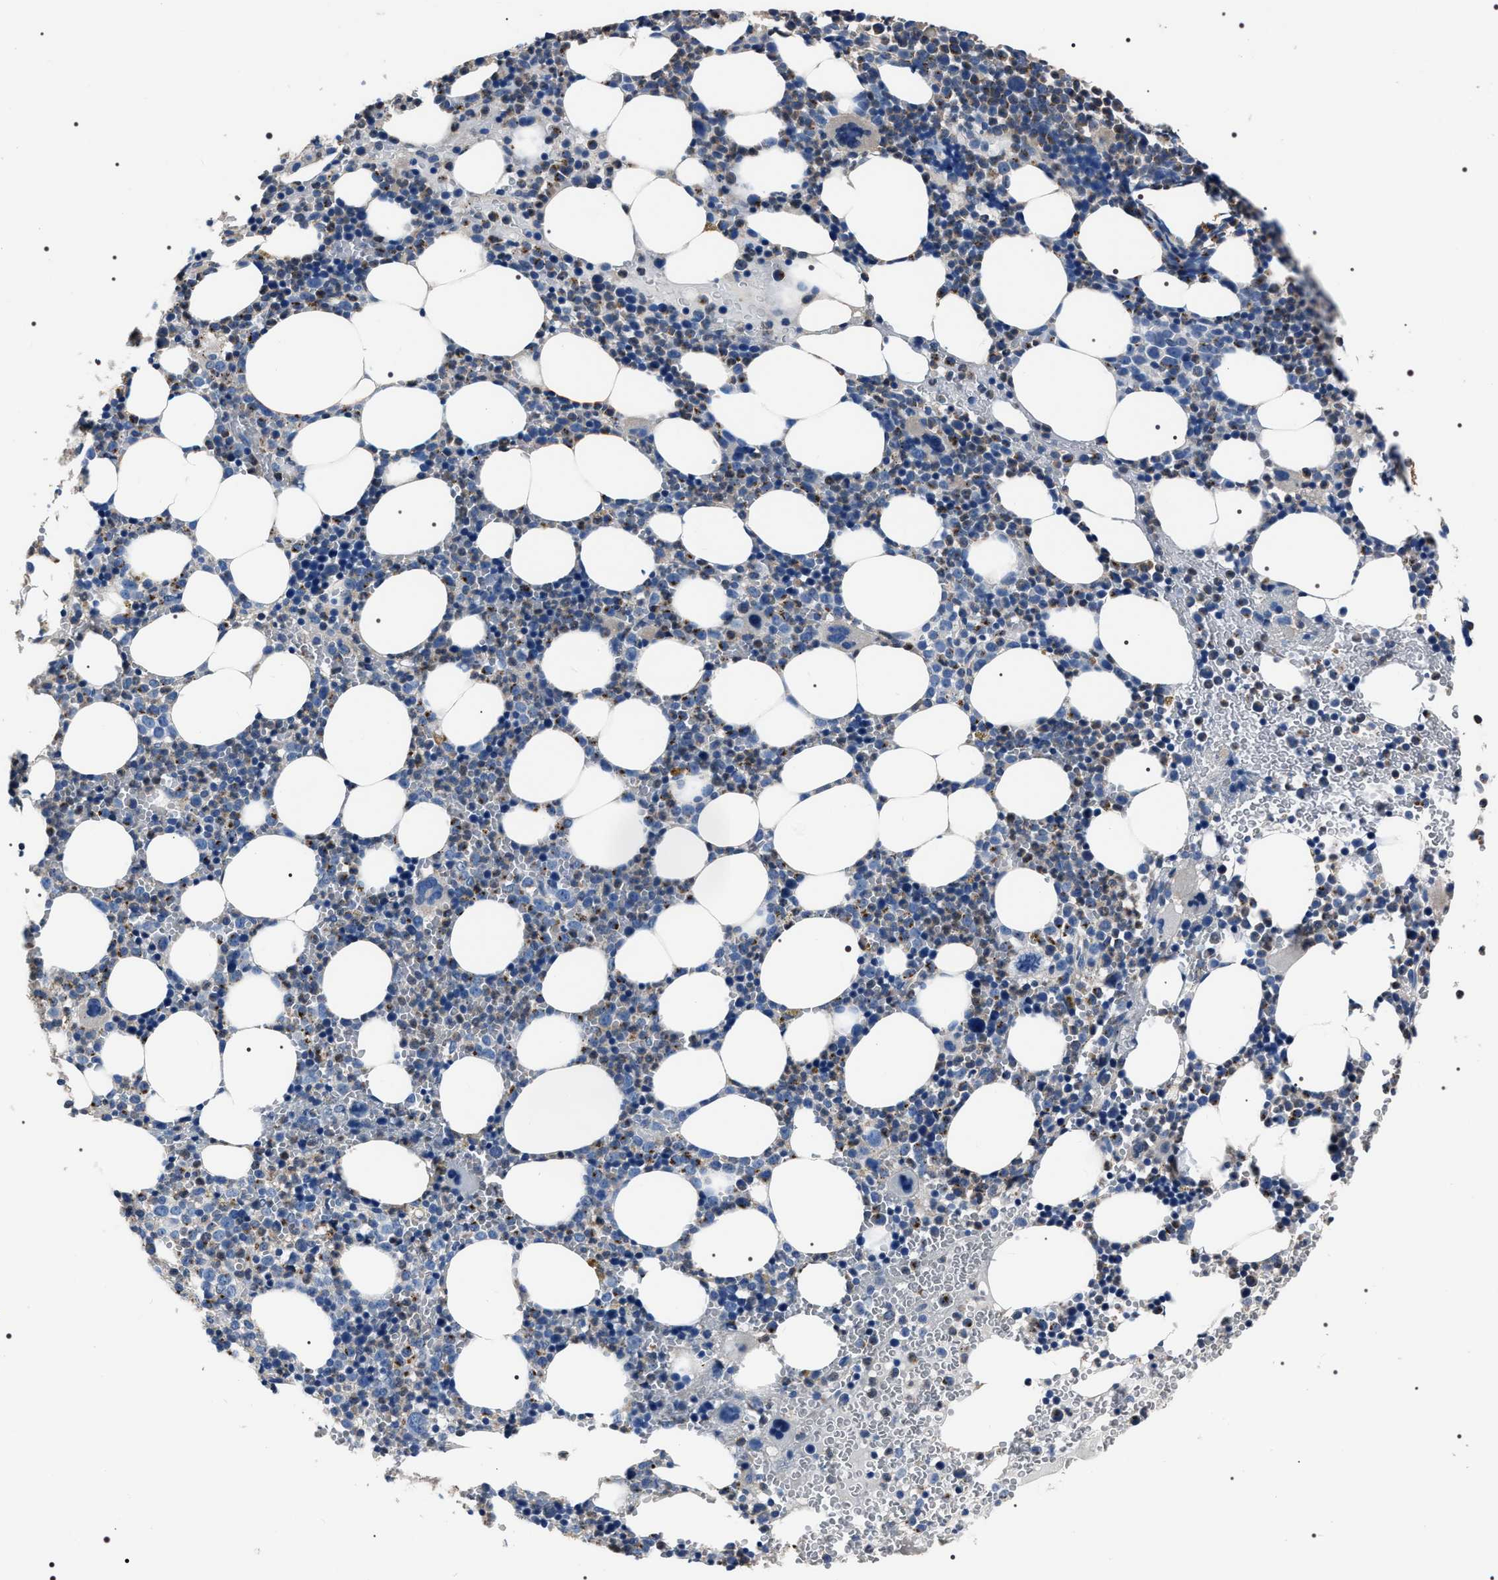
{"staining": {"intensity": "moderate", "quantity": "<25%", "location": "cytoplasmic/membranous"}, "tissue": "bone marrow", "cell_type": "Hematopoietic cells", "image_type": "normal", "snomed": [{"axis": "morphology", "description": "Normal tissue, NOS"}, {"axis": "morphology", "description": "Inflammation, NOS"}, {"axis": "topography", "description": "Bone marrow"}], "caption": "Hematopoietic cells exhibit moderate cytoplasmic/membranous positivity in approximately <25% of cells in normal bone marrow. The staining was performed using DAB (3,3'-diaminobenzidine) to visualize the protein expression in brown, while the nuclei were stained in blue with hematoxylin (Magnification: 20x).", "gene": "TRIM54", "patient": {"sex": "female", "age": 67}}